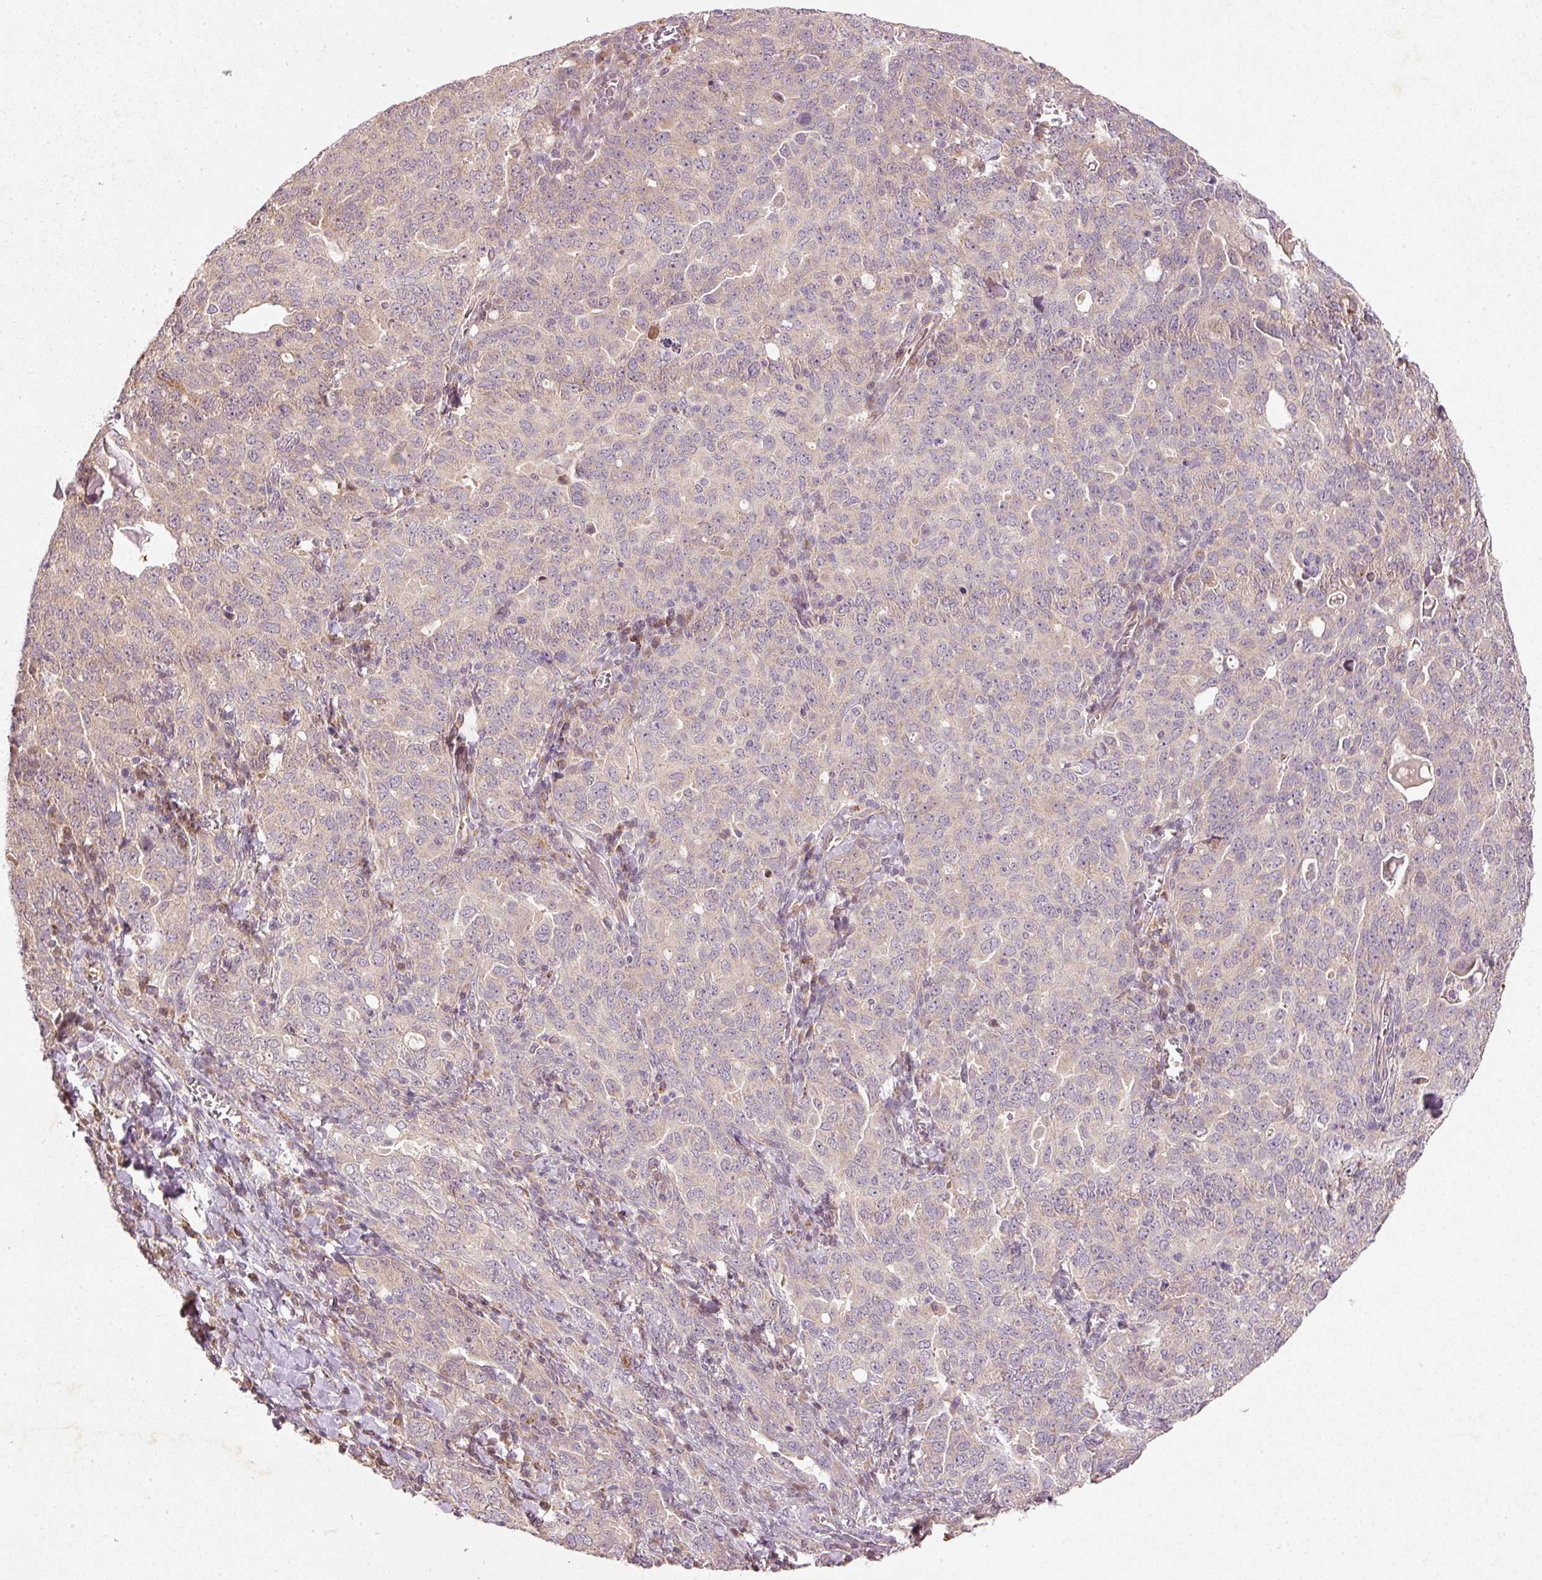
{"staining": {"intensity": "weak", "quantity": "25%-75%", "location": "cytoplasmic/membranous"}, "tissue": "ovarian cancer", "cell_type": "Tumor cells", "image_type": "cancer", "snomed": [{"axis": "morphology", "description": "Carcinoma, endometroid"}, {"axis": "topography", "description": "Ovary"}], "caption": "About 25%-75% of tumor cells in ovarian cancer (endometroid carcinoma) reveal weak cytoplasmic/membranous protein expression as visualized by brown immunohistochemical staining.", "gene": "RGL2", "patient": {"sex": "female", "age": 62}}